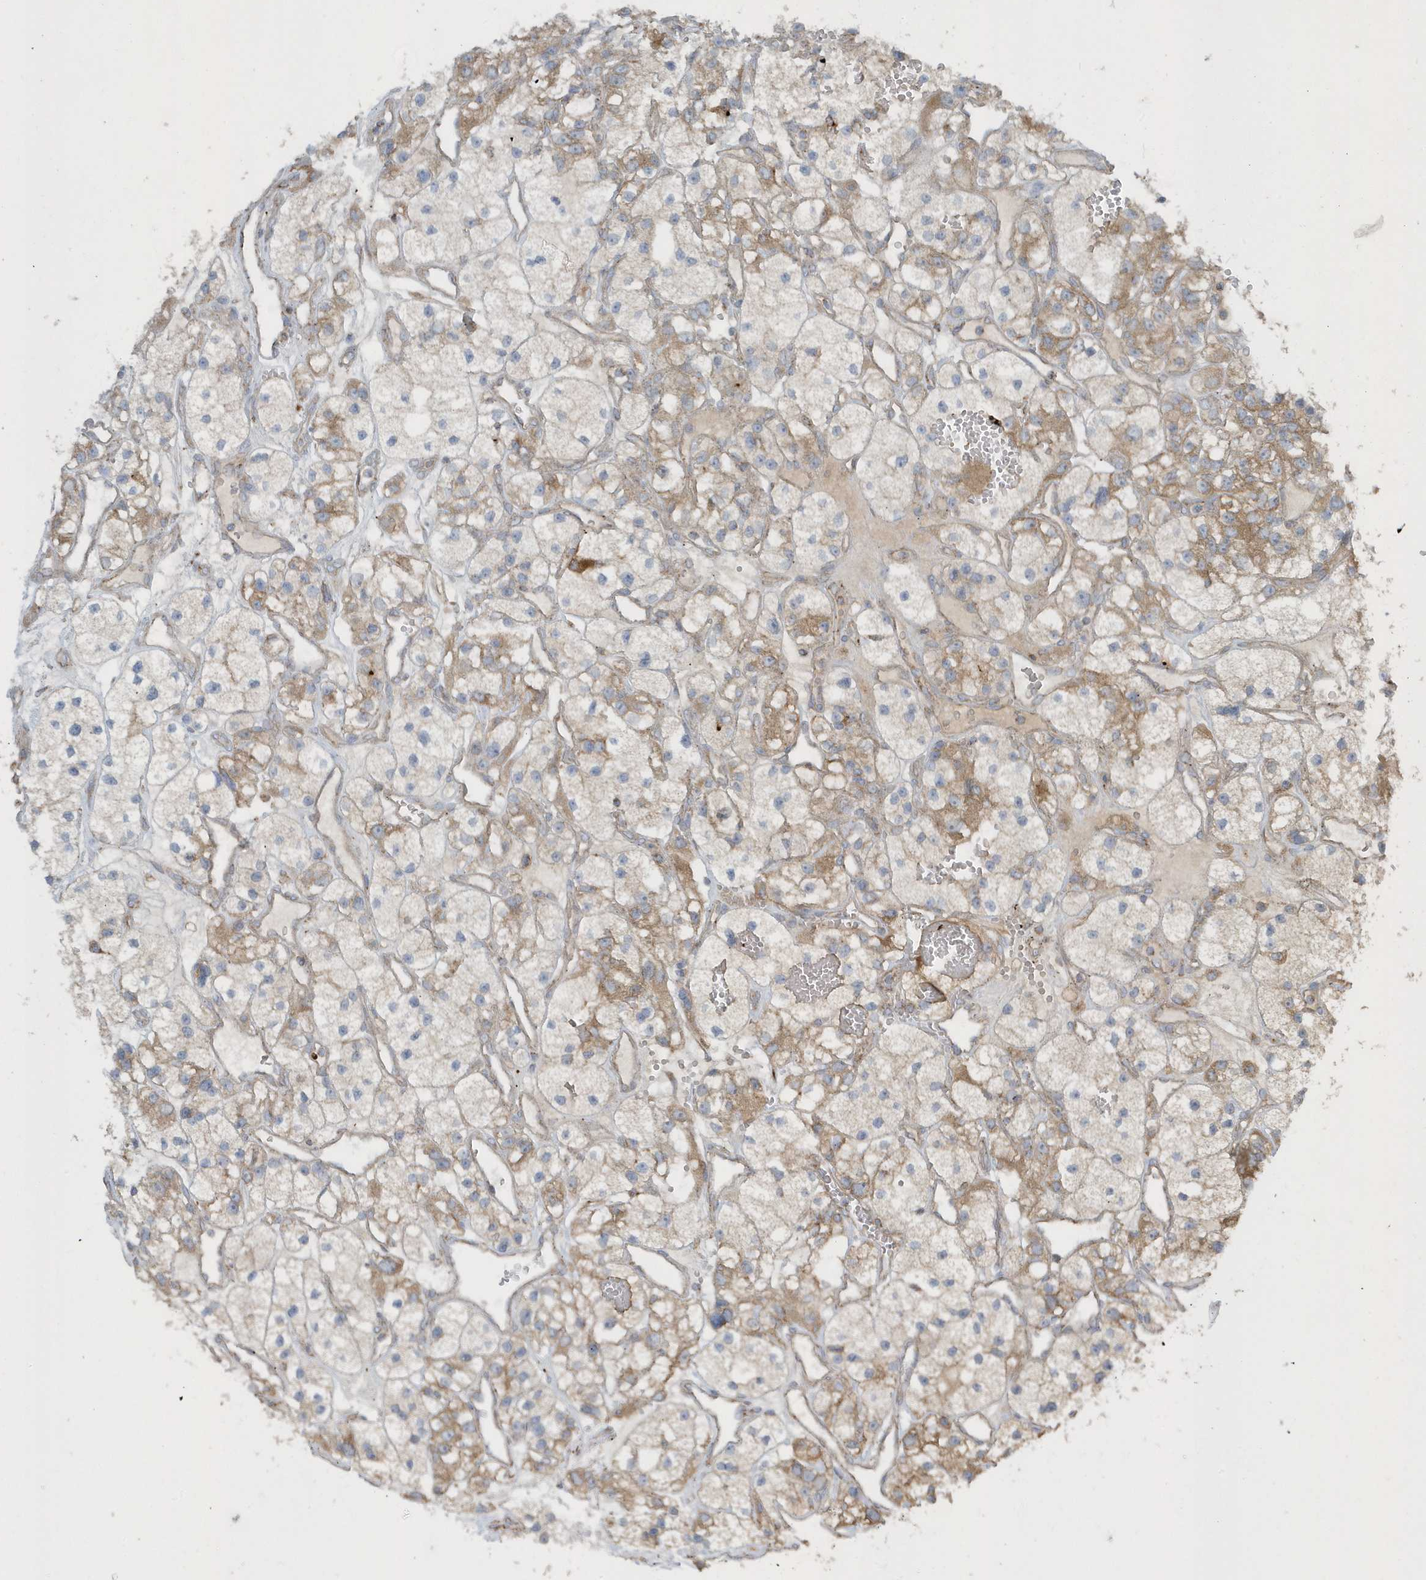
{"staining": {"intensity": "moderate", "quantity": "25%-75%", "location": "cytoplasmic/membranous"}, "tissue": "renal cancer", "cell_type": "Tumor cells", "image_type": "cancer", "snomed": [{"axis": "morphology", "description": "Adenocarcinoma, NOS"}, {"axis": "topography", "description": "Kidney"}], "caption": "Protein staining of renal cancer tissue demonstrates moderate cytoplasmic/membranous staining in approximately 25%-75% of tumor cells.", "gene": "SLC38A2", "patient": {"sex": "female", "age": 57}}